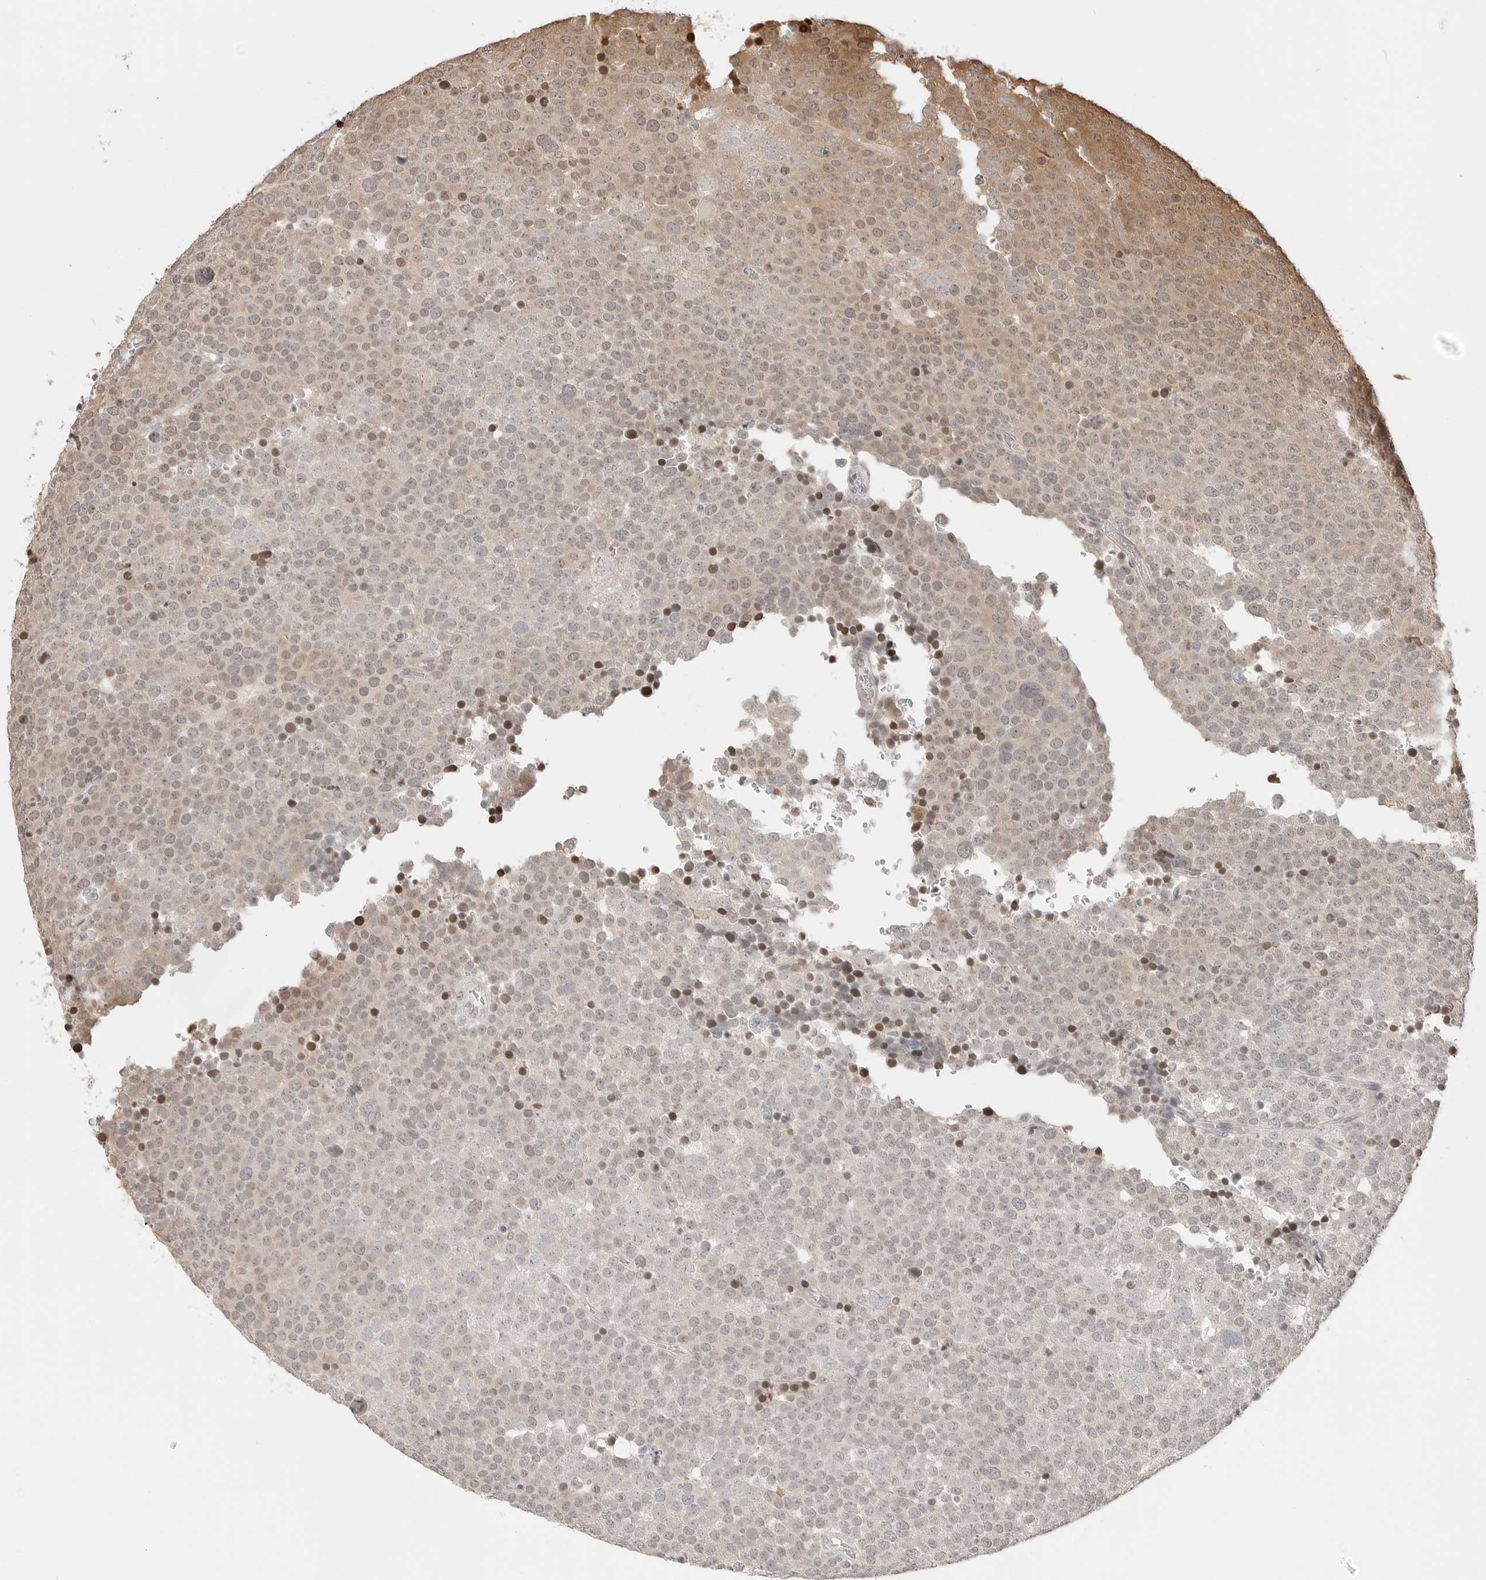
{"staining": {"intensity": "negative", "quantity": "none", "location": "none"}, "tissue": "testis cancer", "cell_type": "Tumor cells", "image_type": "cancer", "snomed": [{"axis": "morphology", "description": "Seminoma, NOS"}, {"axis": "topography", "description": "Testis"}], "caption": "Immunohistochemical staining of human testis seminoma demonstrates no significant positivity in tumor cells. (IHC, brightfield microscopy, high magnification).", "gene": "FKBP14", "patient": {"sex": "male", "age": 71}}